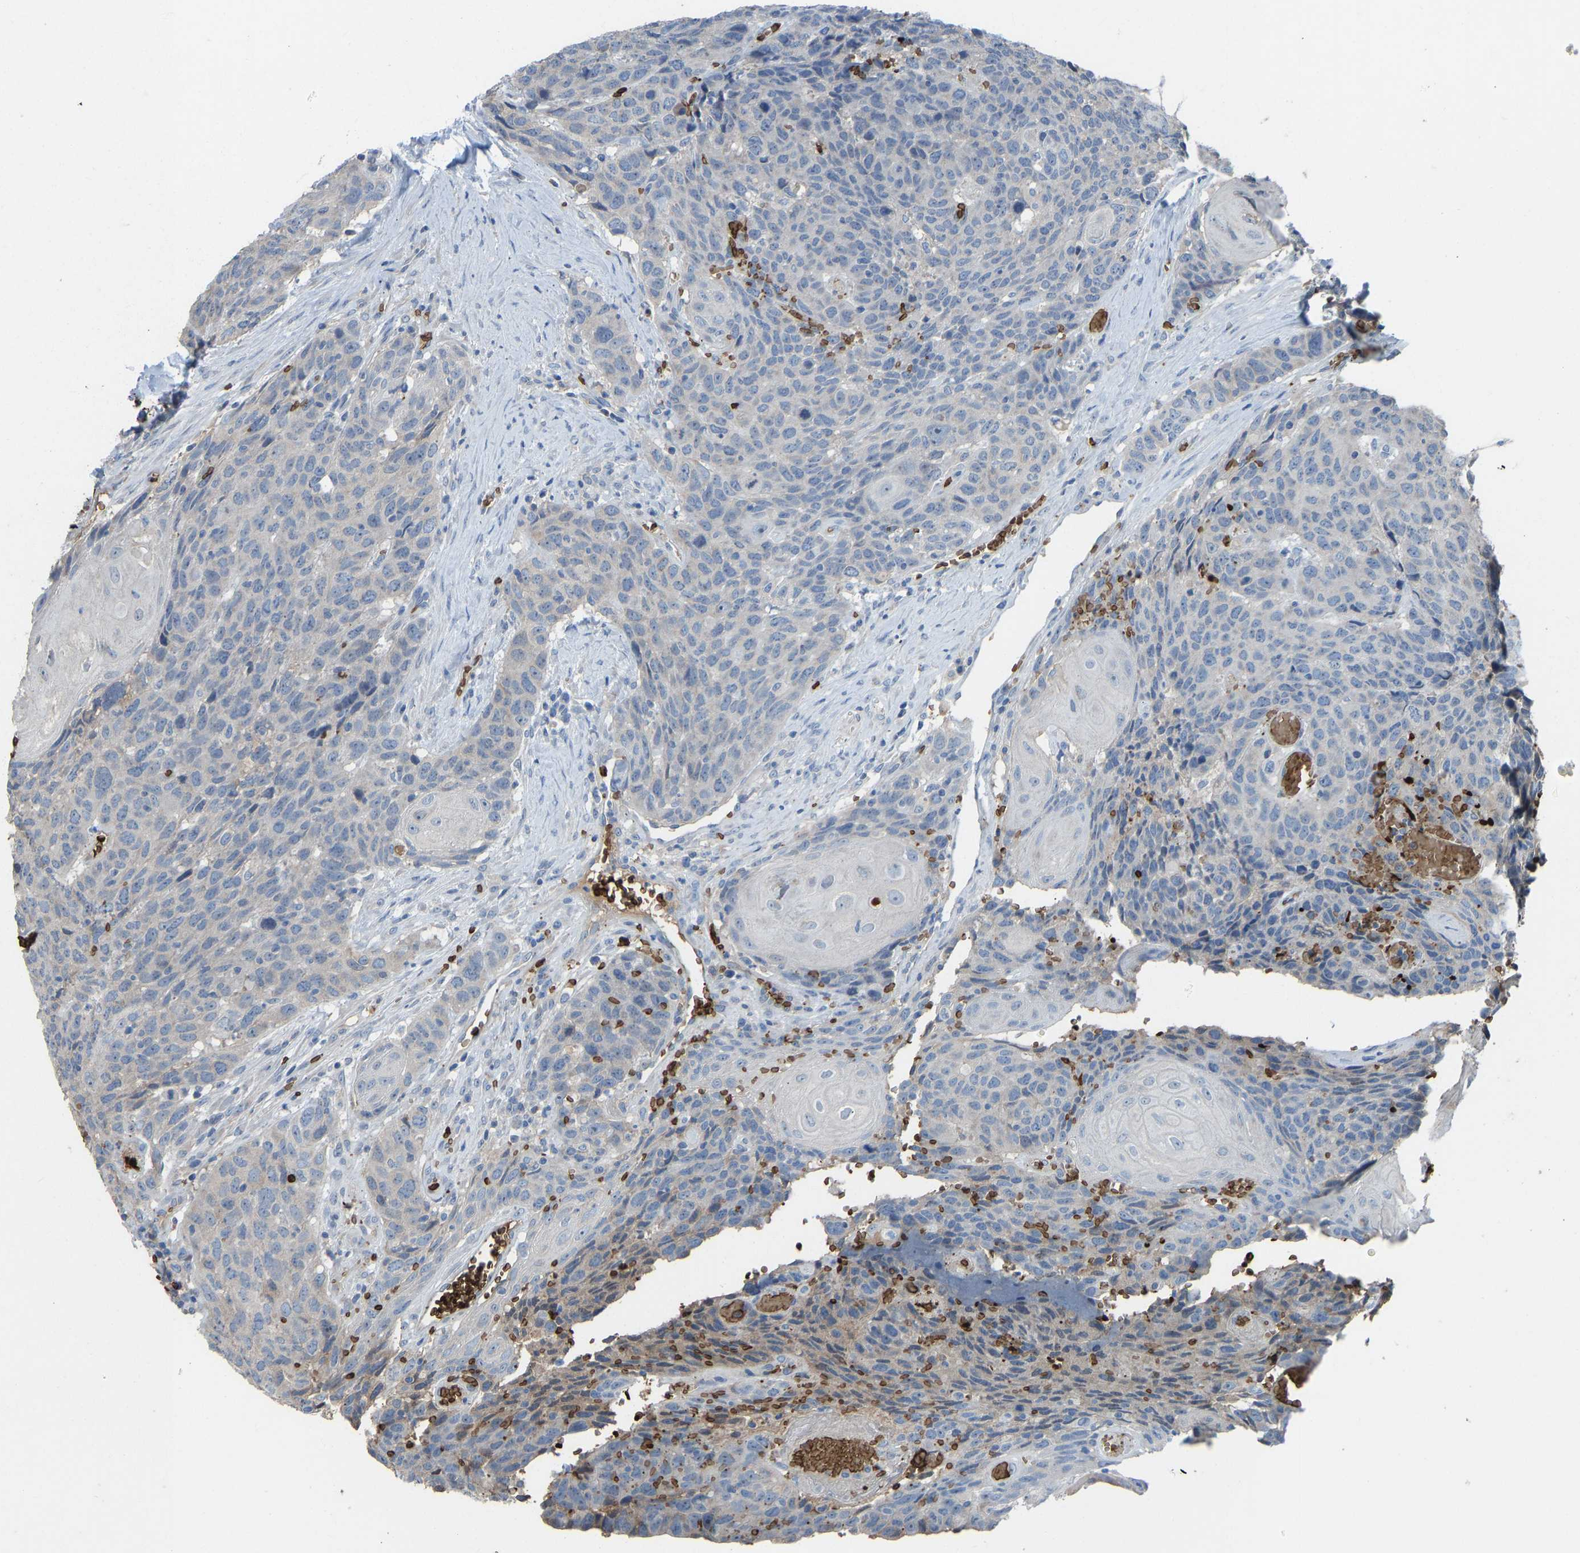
{"staining": {"intensity": "negative", "quantity": "none", "location": "none"}, "tissue": "head and neck cancer", "cell_type": "Tumor cells", "image_type": "cancer", "snomed": [{"axis": "morphology", "description": "Squamous cell carcinoma, NOS"}, {"axis": "topography", "description": "Head-Neck"}], "caption": "The photomicrograph shows no staining of tumor cells in squamous cell carcinoma (head and neck).", "gene": "PIGS", "patient": {"sex": "male", "age": 66}}